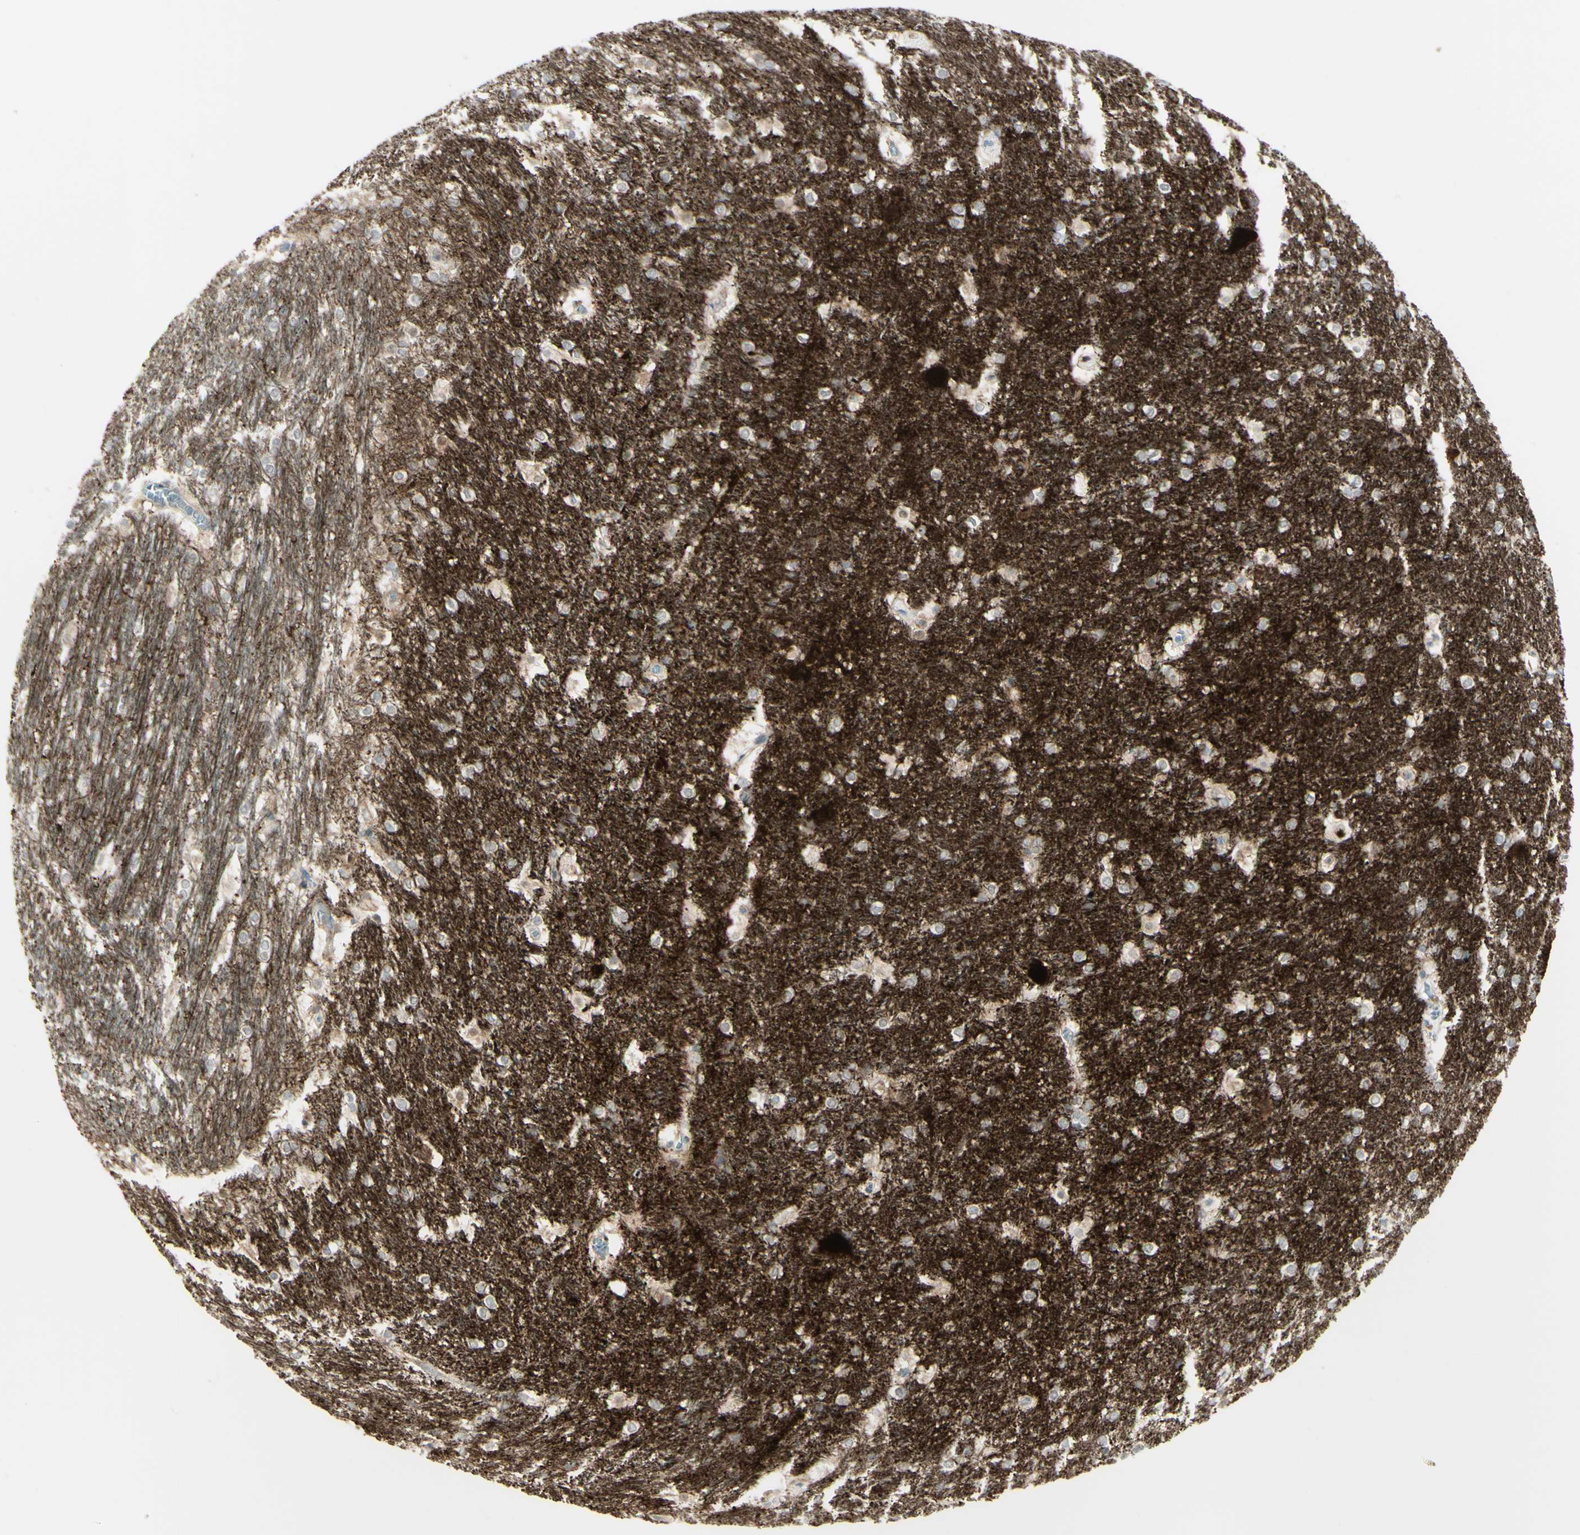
{"staining": {"intensity": "negative", "quantity": "none", "location": "none"}, "tissue": "hippocampus", "cell_type": "Glial cells", "image_type": "normal", "snomed": [{"axis": "morphology", "description": "Normal tissue, NOS"}, {"axis": "topography", "description": "Hippocampus"}], "caption": "IHC image of normal hippocampus stained for a protein (brown), which displays no expression in glial cells. (Brightfield microscopy of DAB (3,3'-diaminobenzidine) immunohistochemistry (IHC) at high magnification).", "gene": "SH3GL2", "patient": {"sex": "female", "age": 19}}